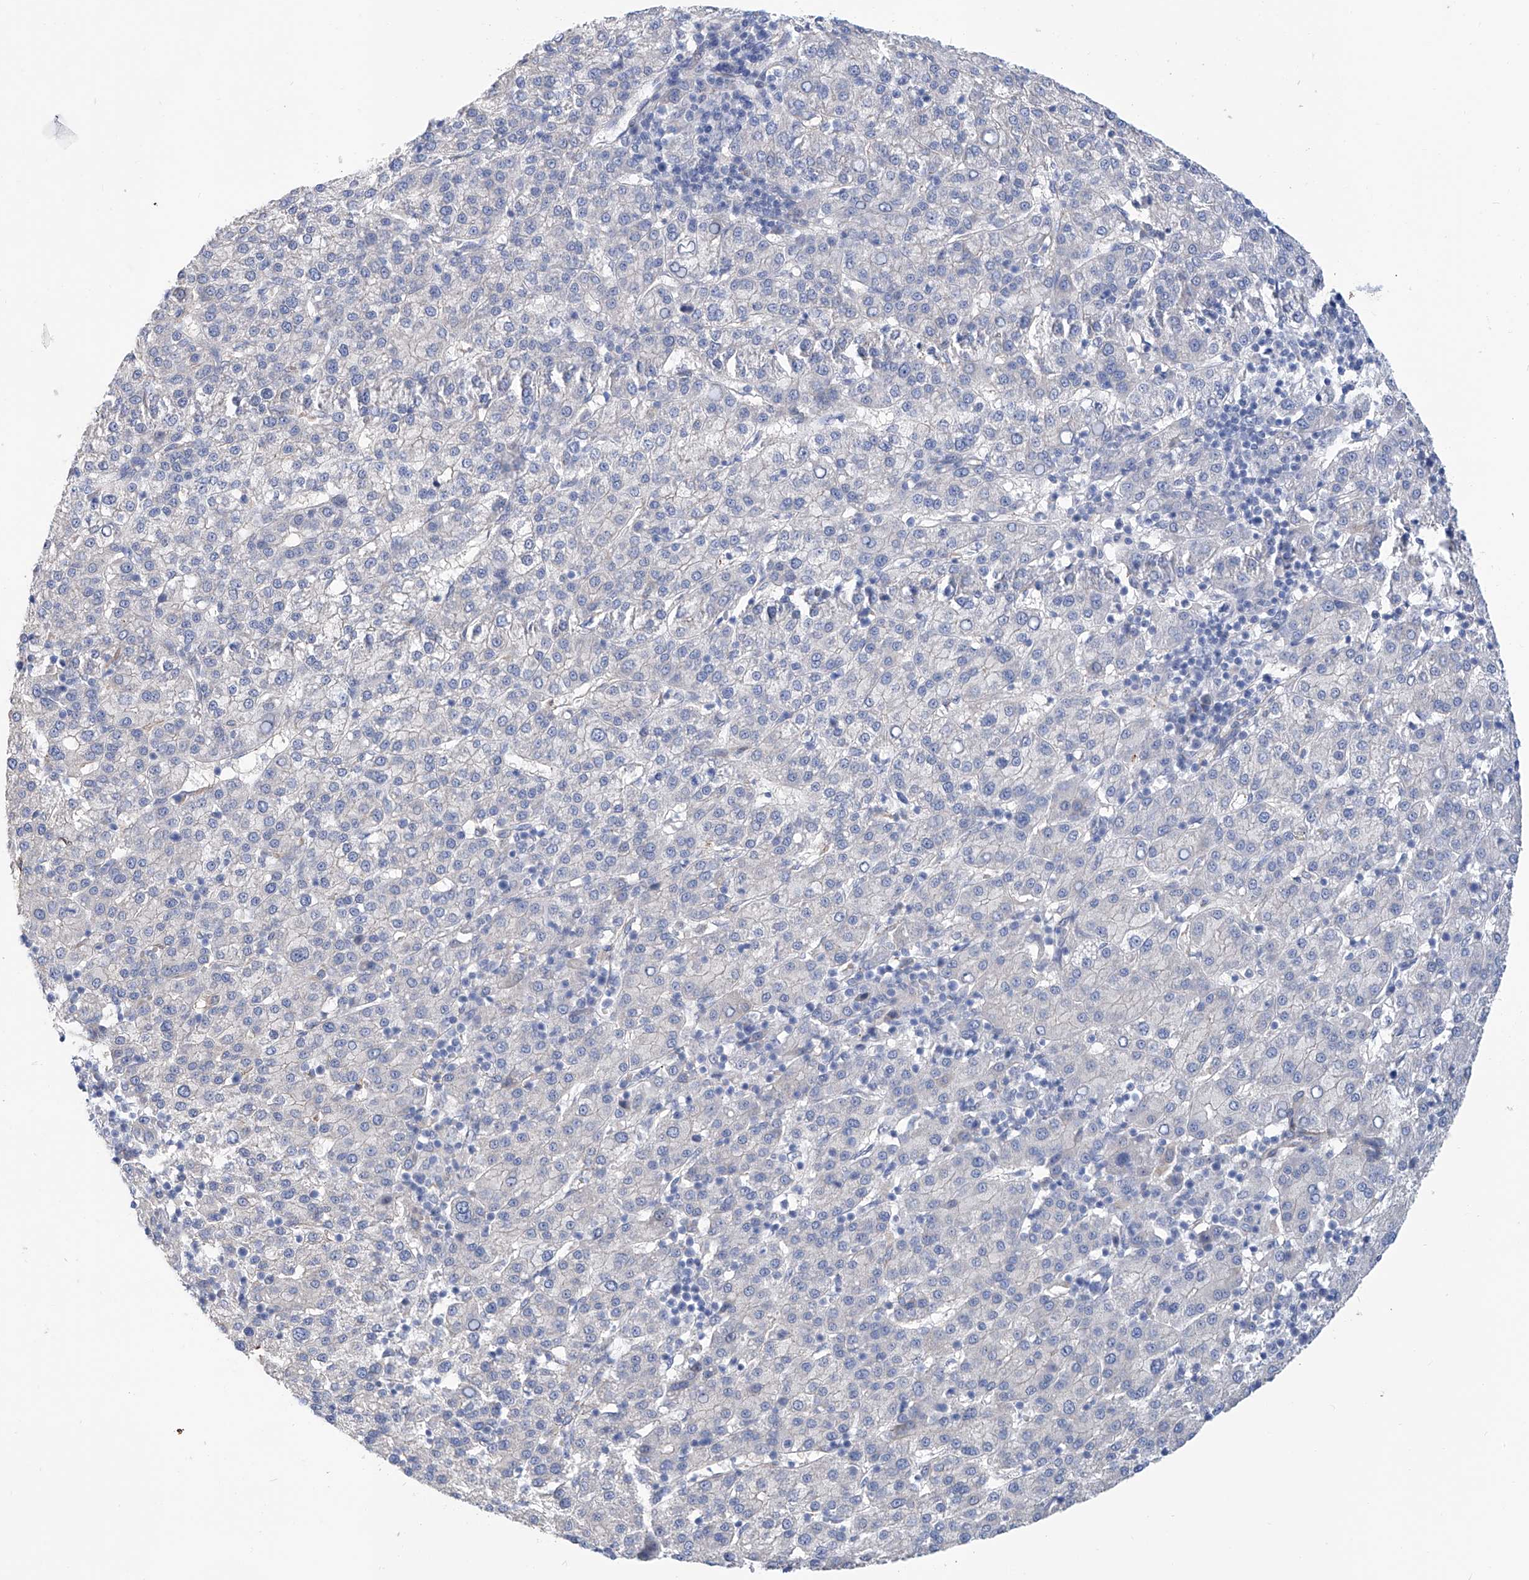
{"staining": {"intensity": "negative", "quantity": "none", "location": "none"}, "tissue": "liver cancer", "cell_type": "Tumor cells", "image_type": "cancer", "snomed": [{"axis": "morphology", "description": "Carcinoma, Hepatocellular, NOS"}, {"axis": "topography", "description": "Liver"}], "caption": "Tumor cells show no significant protein positivity in liver hepatocellular carcinoma.", "gene": "TNN", "patient": {"sex": "female", "age": 58}}